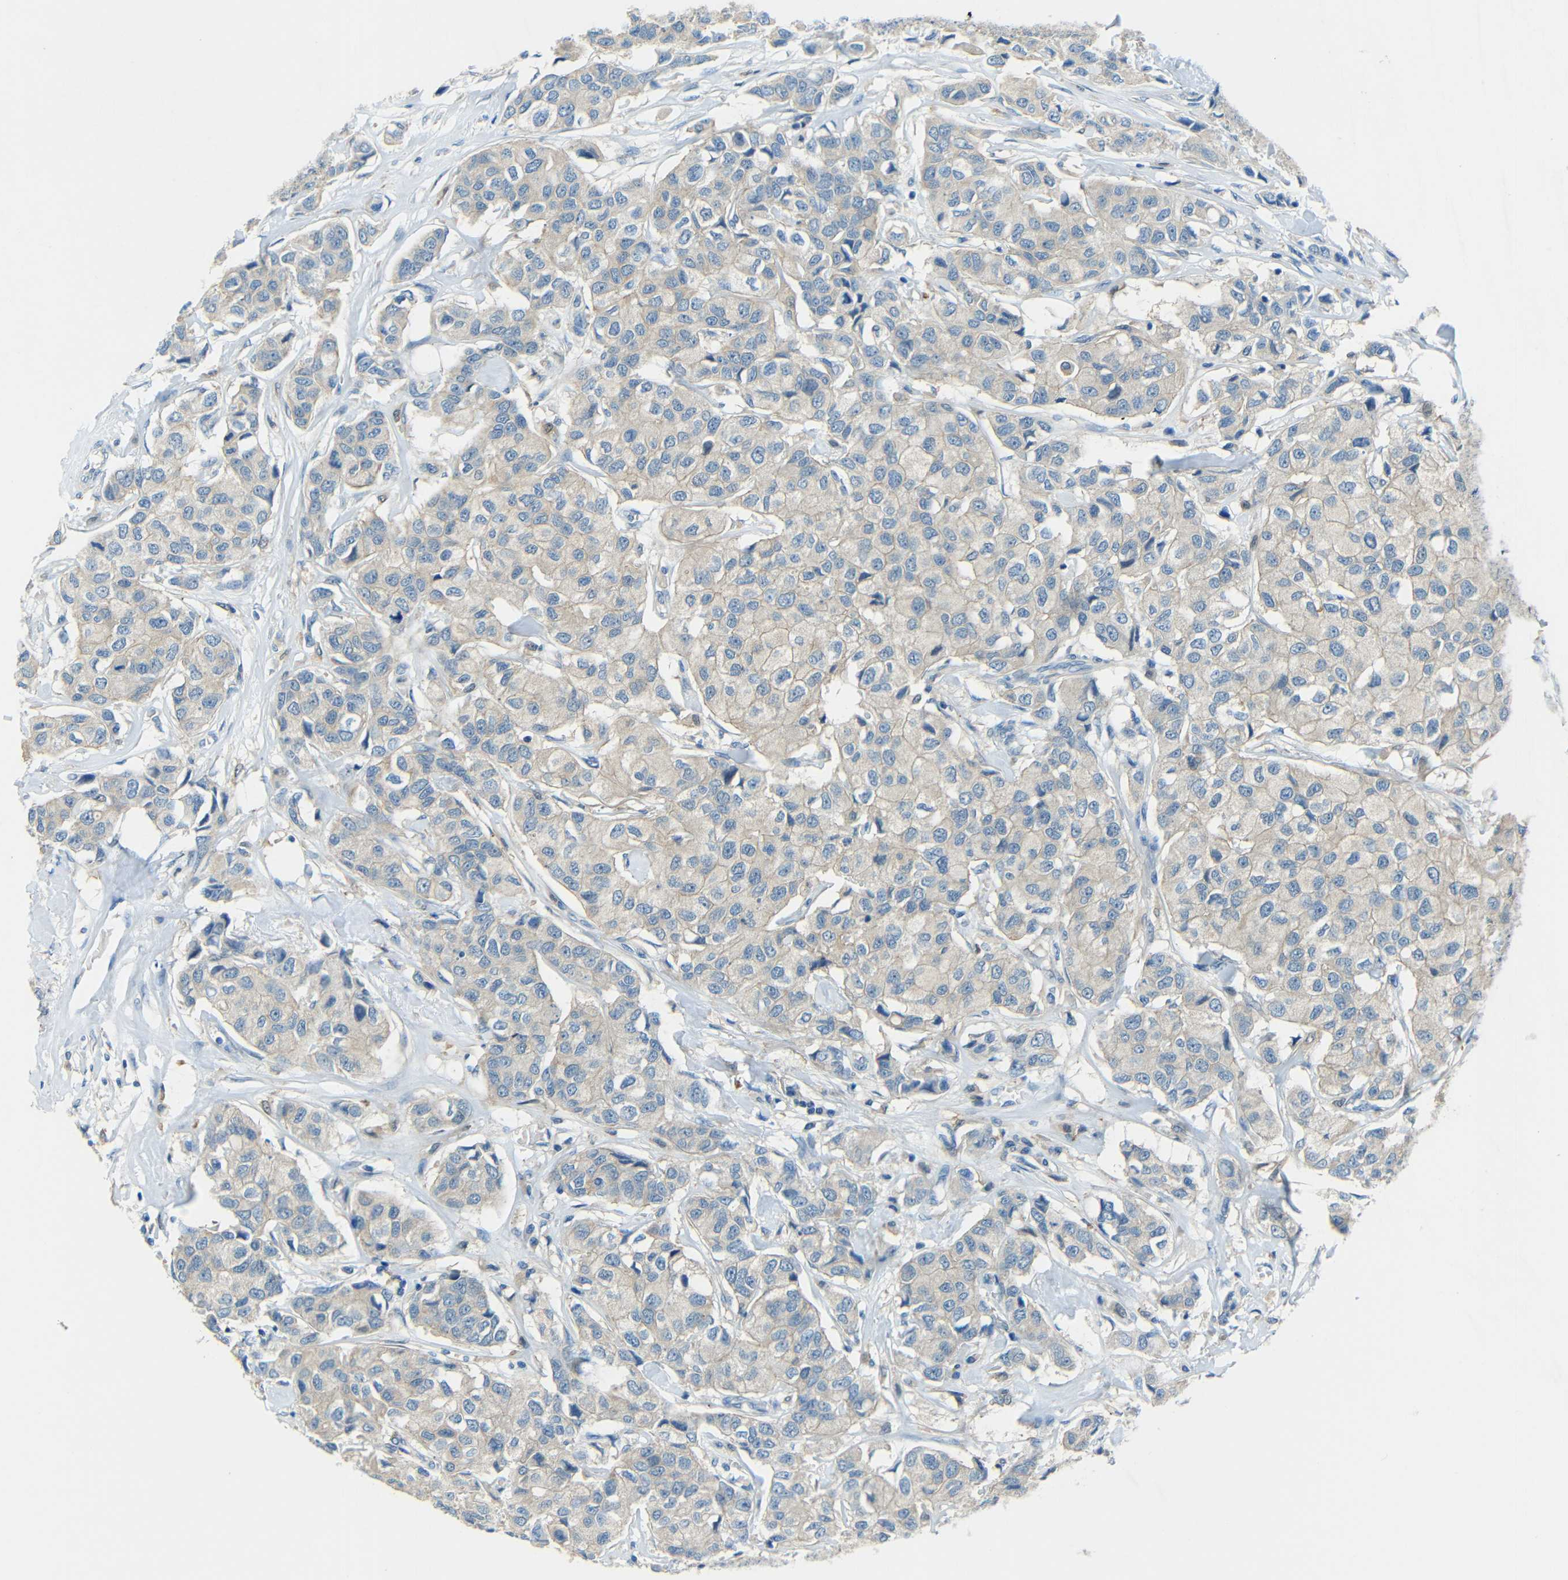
{"staining": {"intensity": "negative", "quantity": "none", "location": "none"}, "tissue": "breast cancer", "cell_type": "Tumor cells", "image_type": "cancer", "snomed": [{"axis": "morphology", "description": "Duct carcinoma"}, {"axis": "topography", "description": "Breast"}], "caption": "Invasive ductal carcinoma (breast) stained for a protein using immunohistochemistry (IHC) demonstrates no staining tumor cells.", "gene": "CYP26B1", "patient": {"sex": "female", "age": 80}}